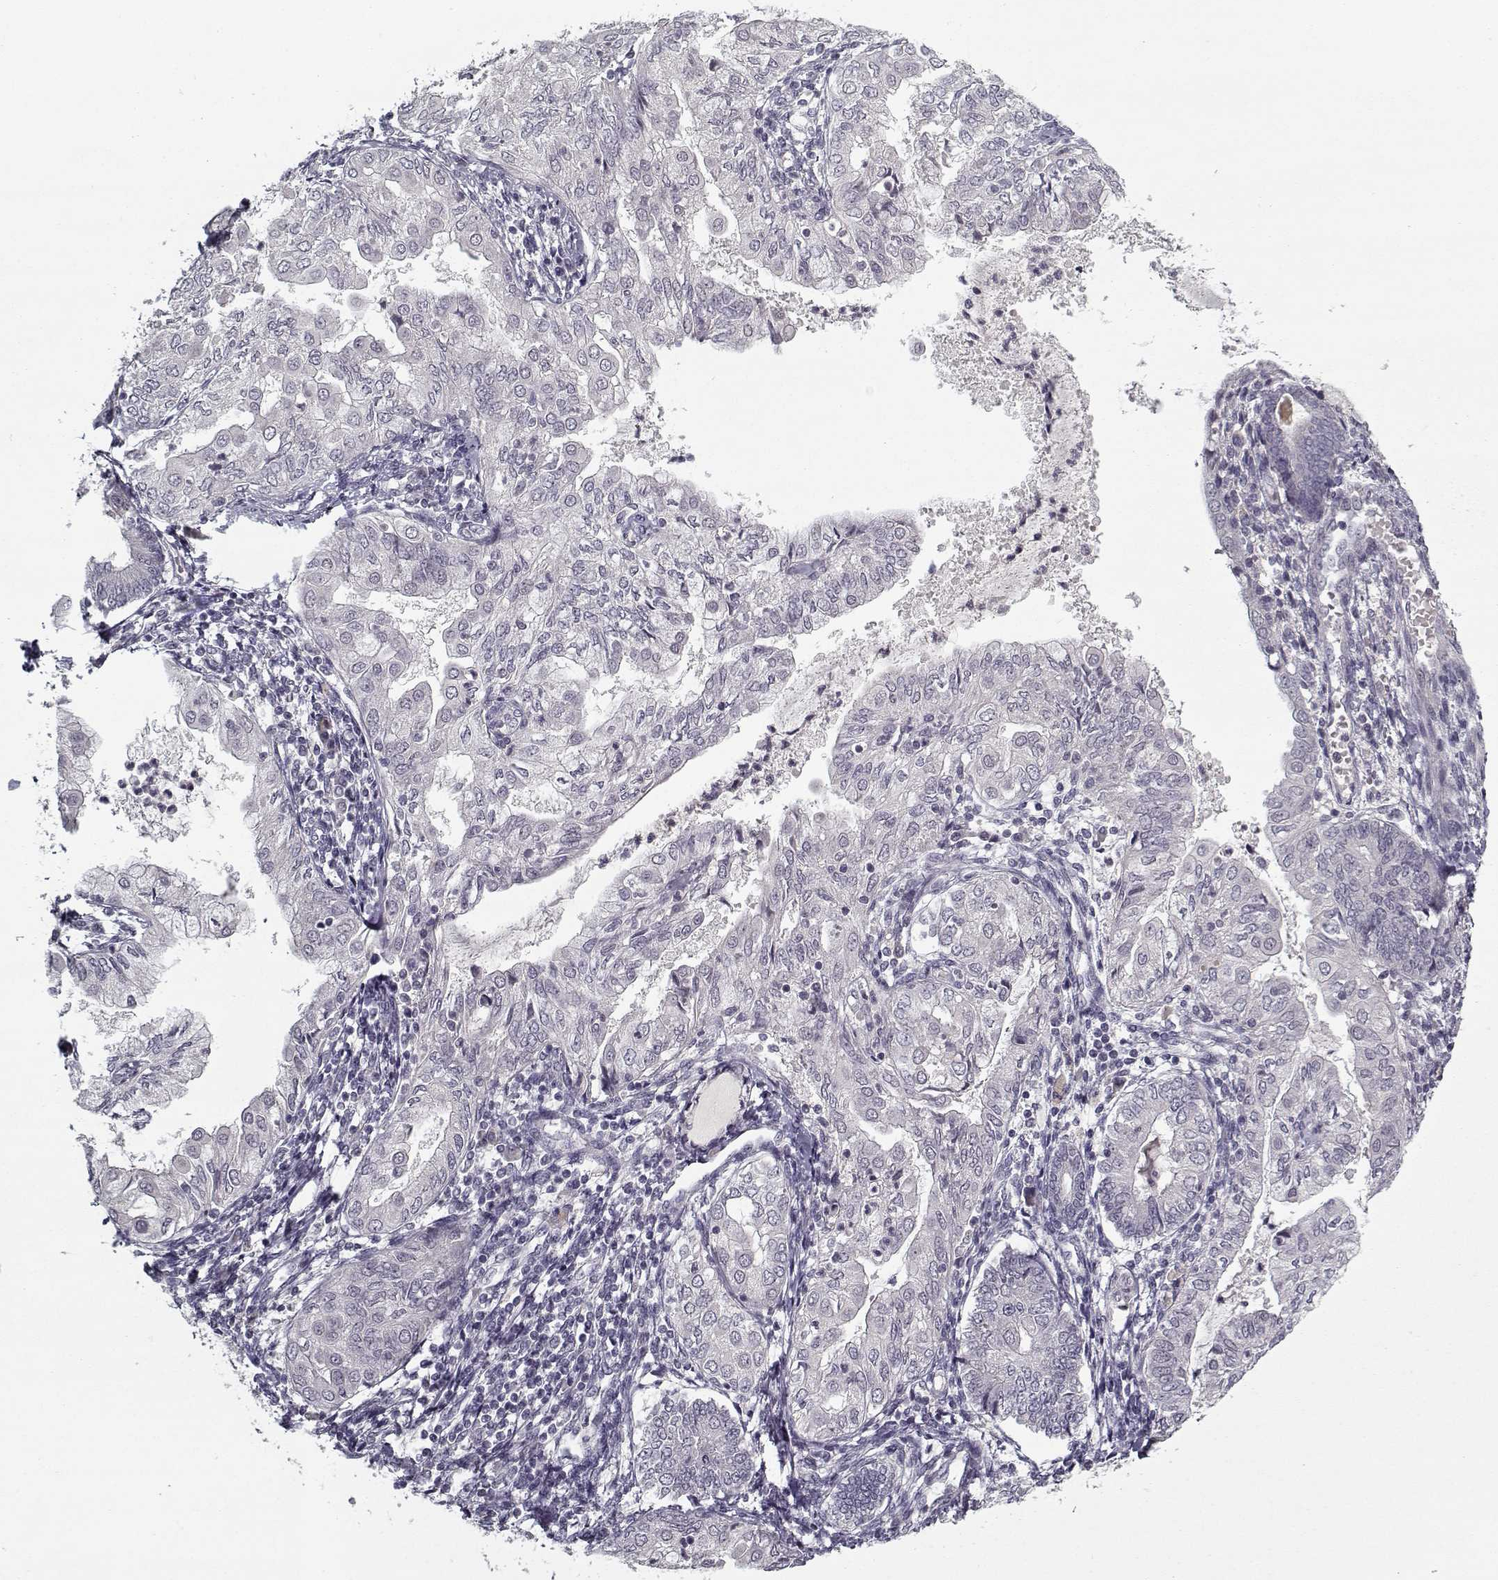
{"staining": {"intensity": "negative", "quantity": "none", "location": "none"}, "tissue": "endometrial cancer", "cell_type": "Tumor cells", "image_type": "cancer", "snomed": [{"axis": "morphology", "description": "Adenocarcinoma, NOS"}, {"axis": "topography", "description": "Endometrium"}], "caption": "Photomicrograph shows no protein expression in tumor cells of endometrial cancer (adenocarcinoma) tissue.", "gene": "LAMA2", "patient": {"sex": "female", "age": 68}}